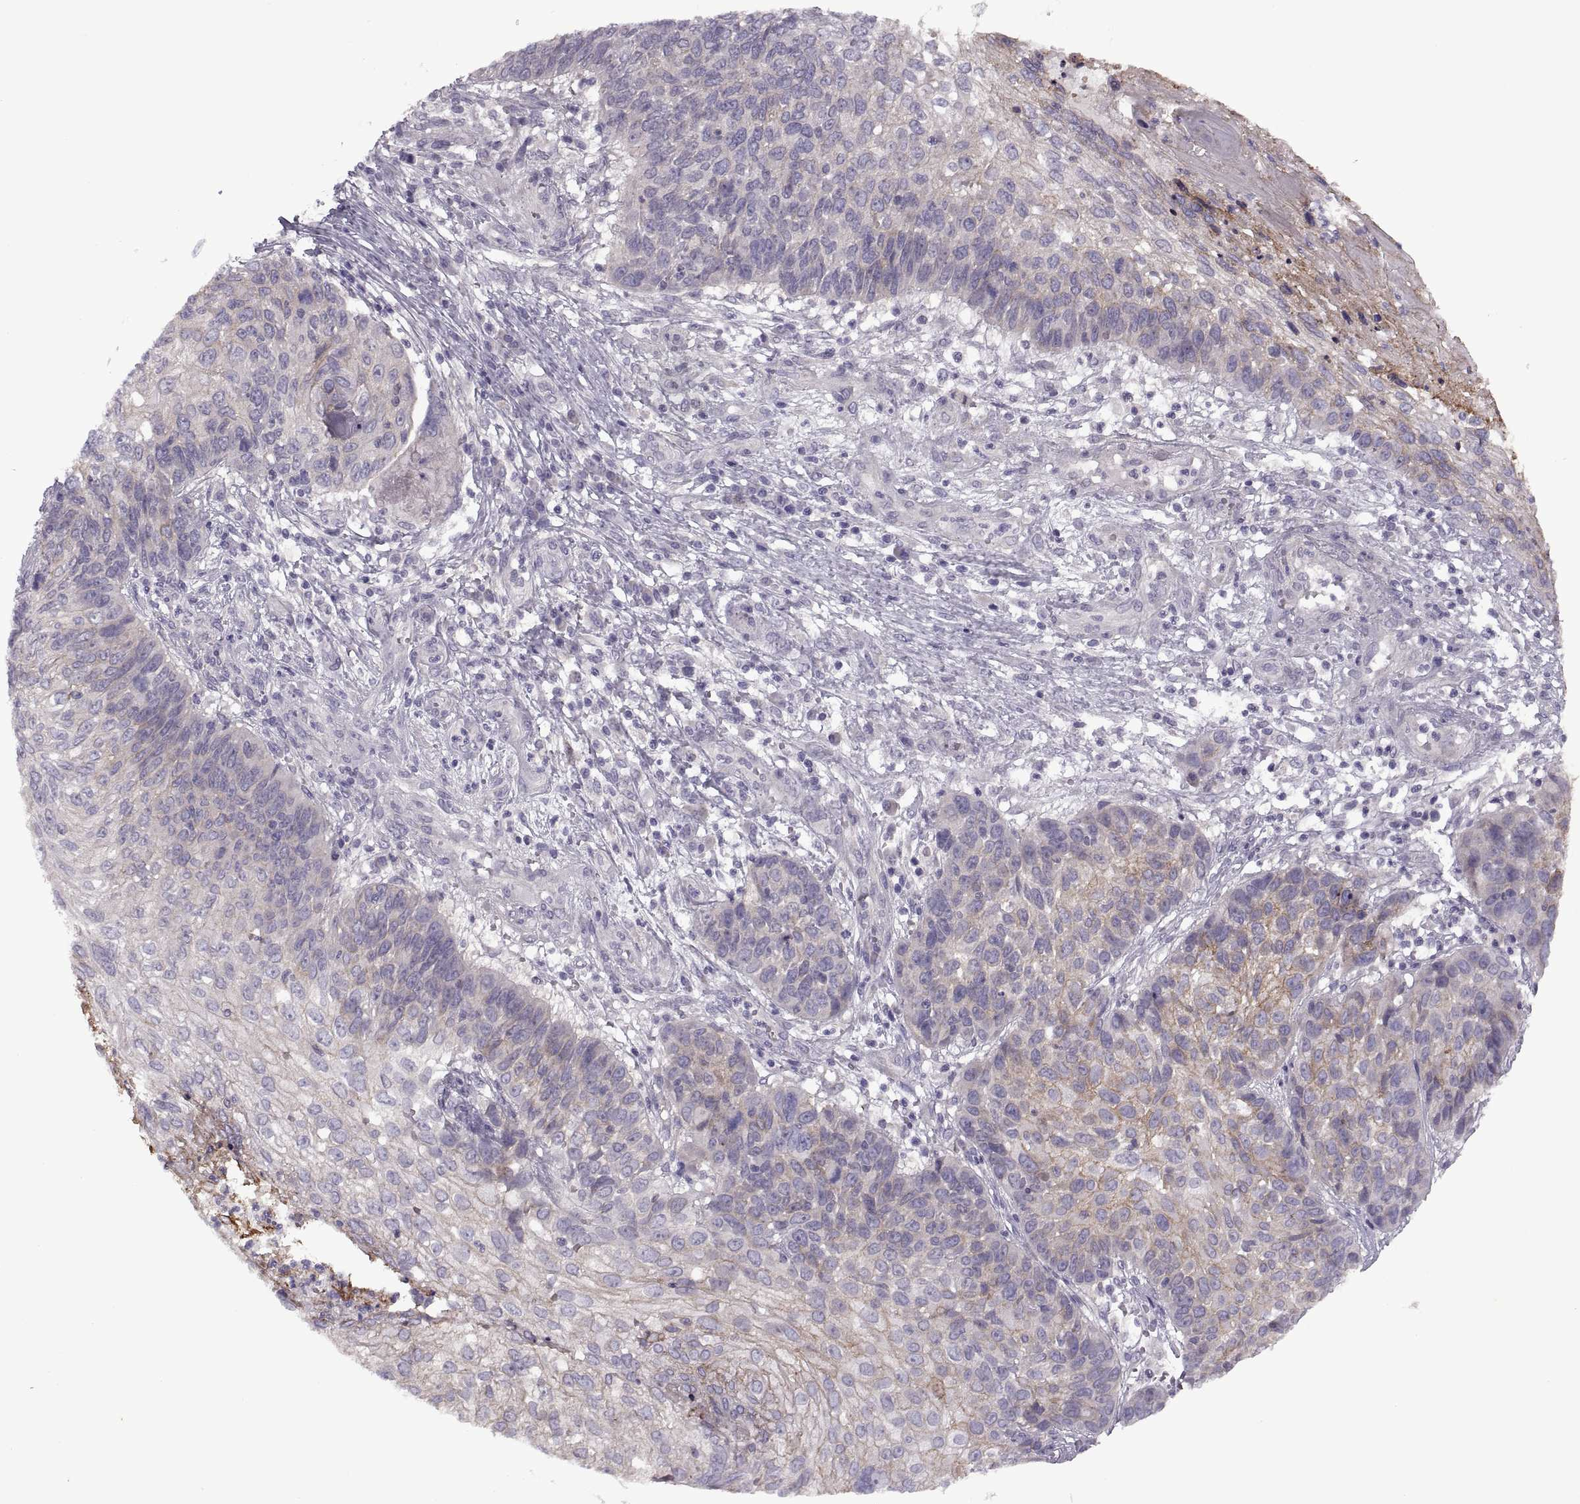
{"staining": {"intensity": "weak", "quantity": "25%-75%", "location": "cytoplasmic/membranous"}, "tissue": "skin cancer", "cell_type": "Tumor cells", "image_type": "cancer", "snomed": [{"axis": "morphology", "description": "Squamous cell carcinoma, NOS"}, {"axis": "topography", "description": "Skin"}], "caption": "A low amount of weak cytoplasmic/membranous staining is identified in about 25%-75% of tumor cells in squamous cell carcinoma (skin) tissue.", "gene": "RIPK4", "patient": {"sex": "male", "age": 92}}